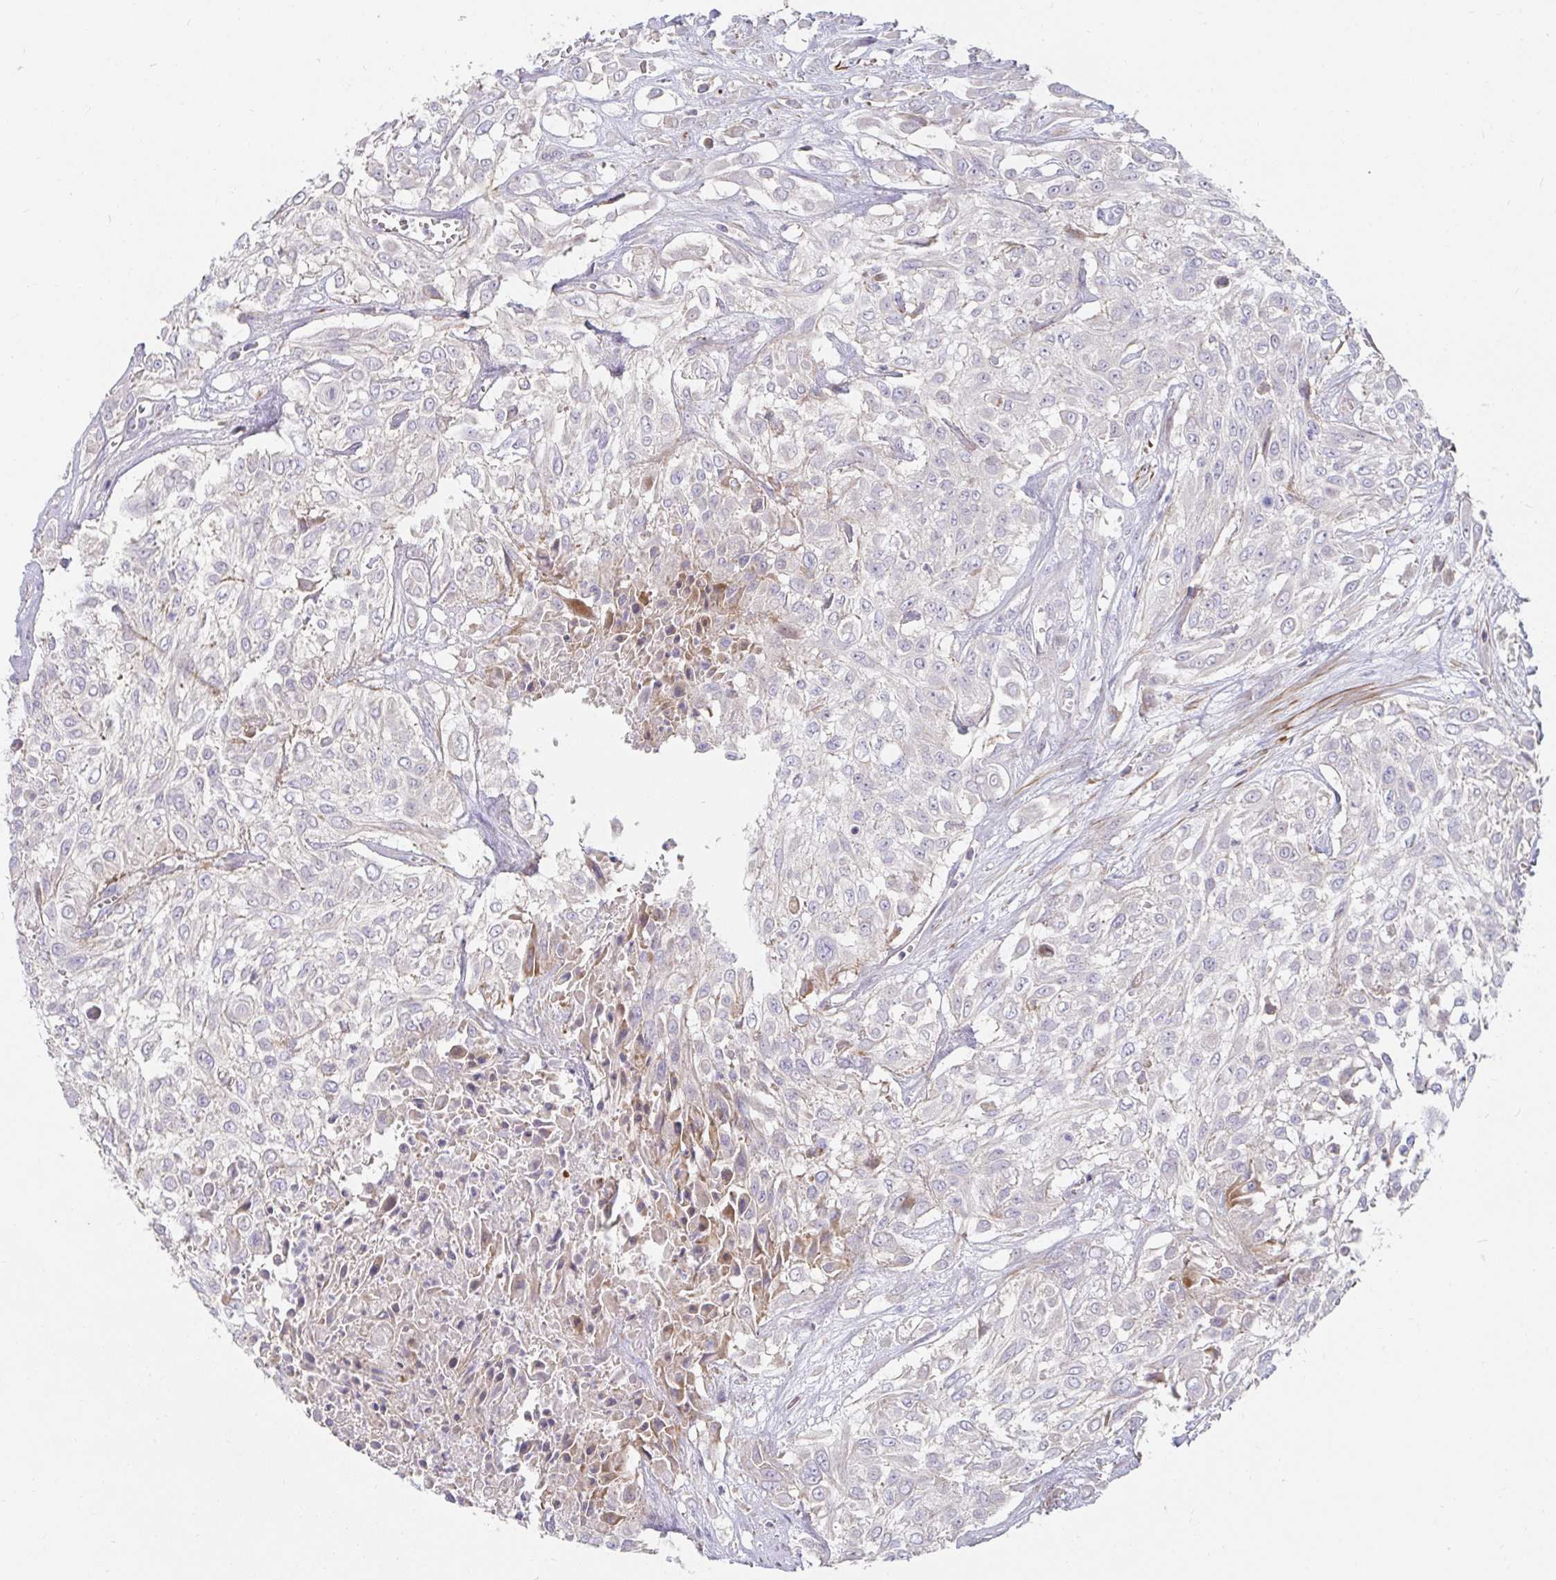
{"staining": {"intensity": "negative", "quantity": "none", "location": "none"}, "tissue": "urothelial cancer", "cell_type": "Tumor cells", "image_type": "cancer", "snomed": [{"axis": "morphology", "description": "Urothelial carcinoma, High grade"}, {"axis": "topography", "description": "Urinary bladder"}], "caption": "Urothelial cancer stained for a protein using IHC displays no positivity tumor cells.", "gene": "SSH2", "patient": {"sex": "male", "age": 57}}